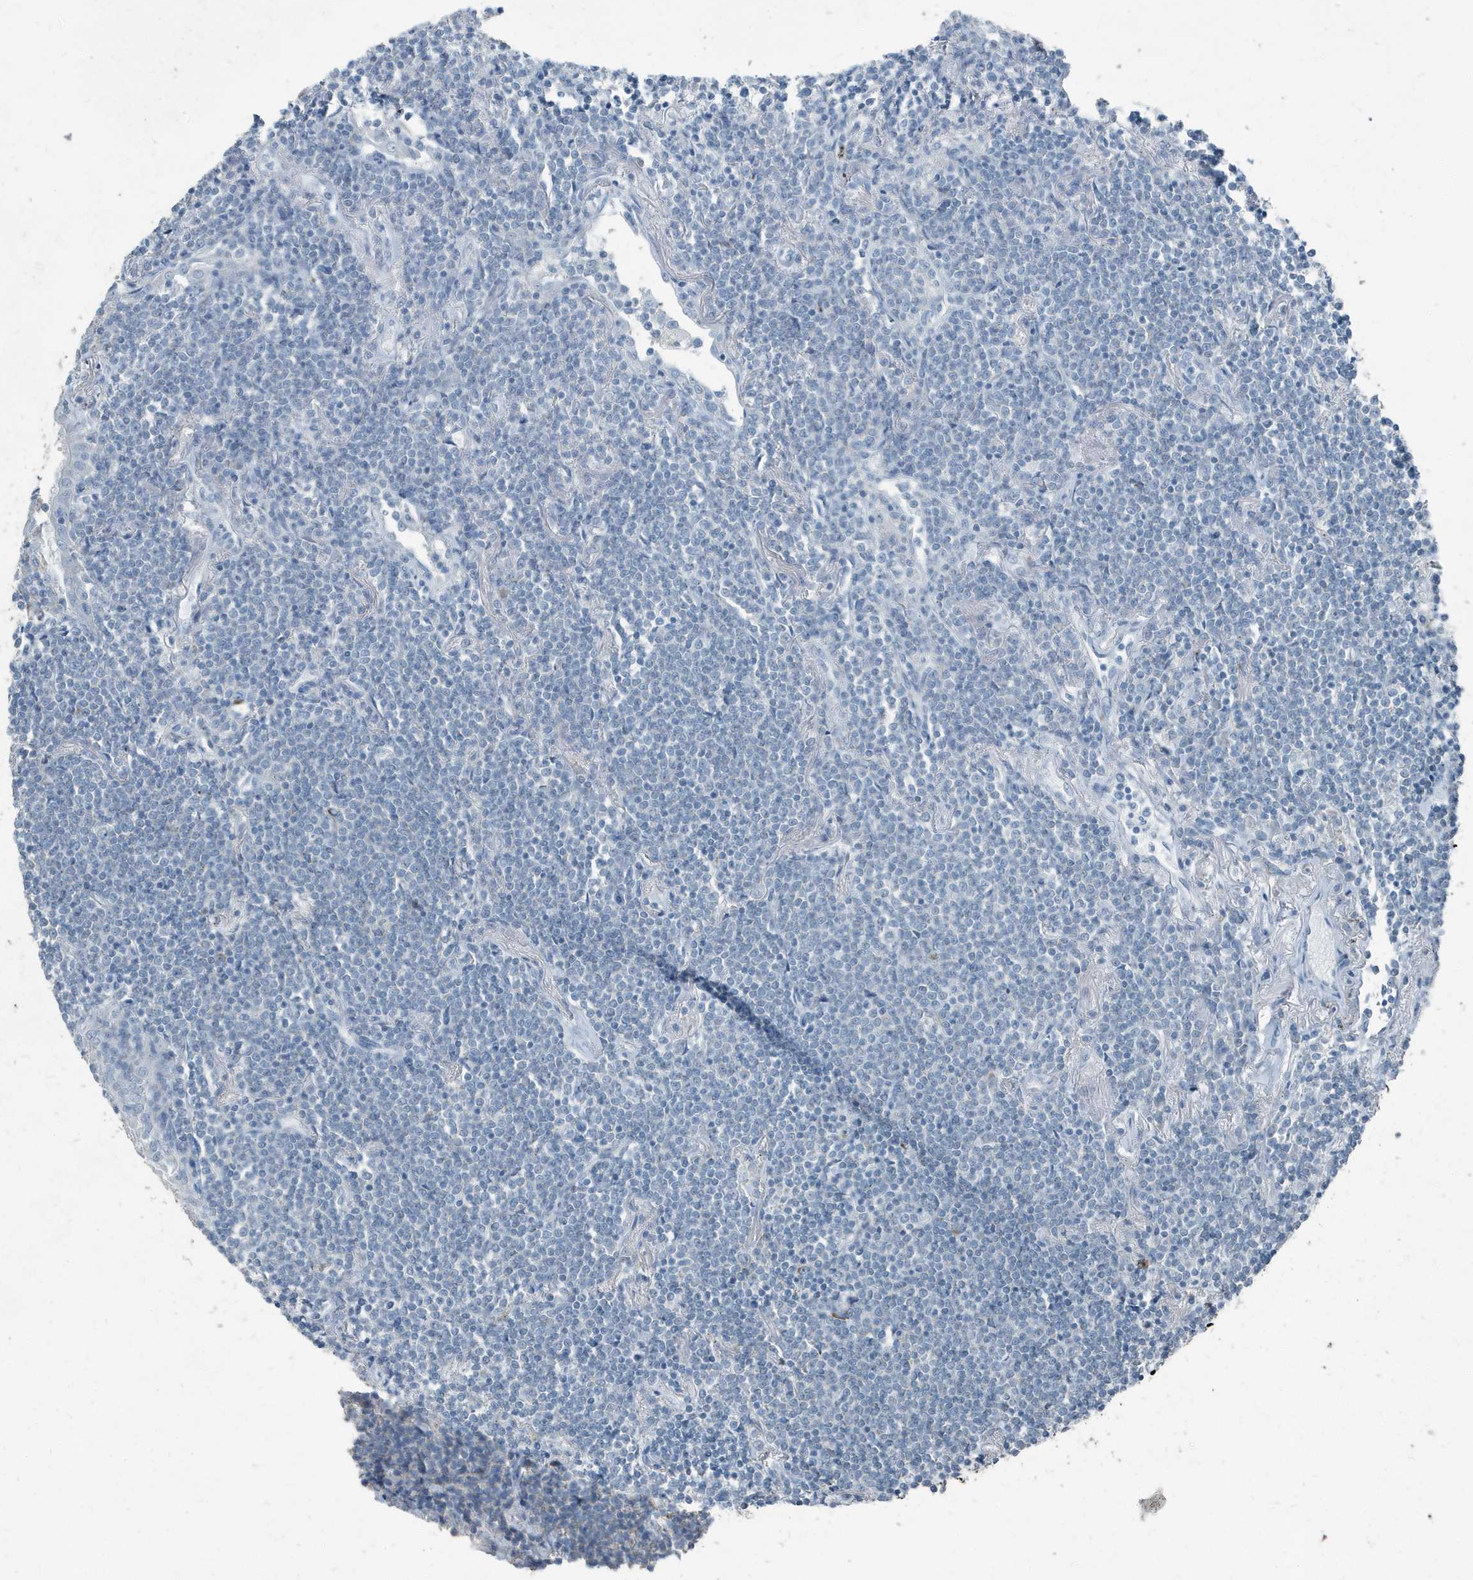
{"staining": {"intensity": "negative", "quantity": "none", "location": "none"}, "tissue": "lymphoma", "cell_type": "Tumor cells", "image_type": "cancer", "snomed": [{"axis": "morphology", "description": "Malignant lymphoma, non-Hodgkin's type, Low grade"}, {"axis": "topography", "description": "Lung"}], "caption": "Immunohistochemical staining of malignant lymphoma, non-Hodgkin's type (low-grade) exhibits no significant staining in tumor cells.", "gene": "FAM162A", "patient": {"sex": "female", "age": 71}}